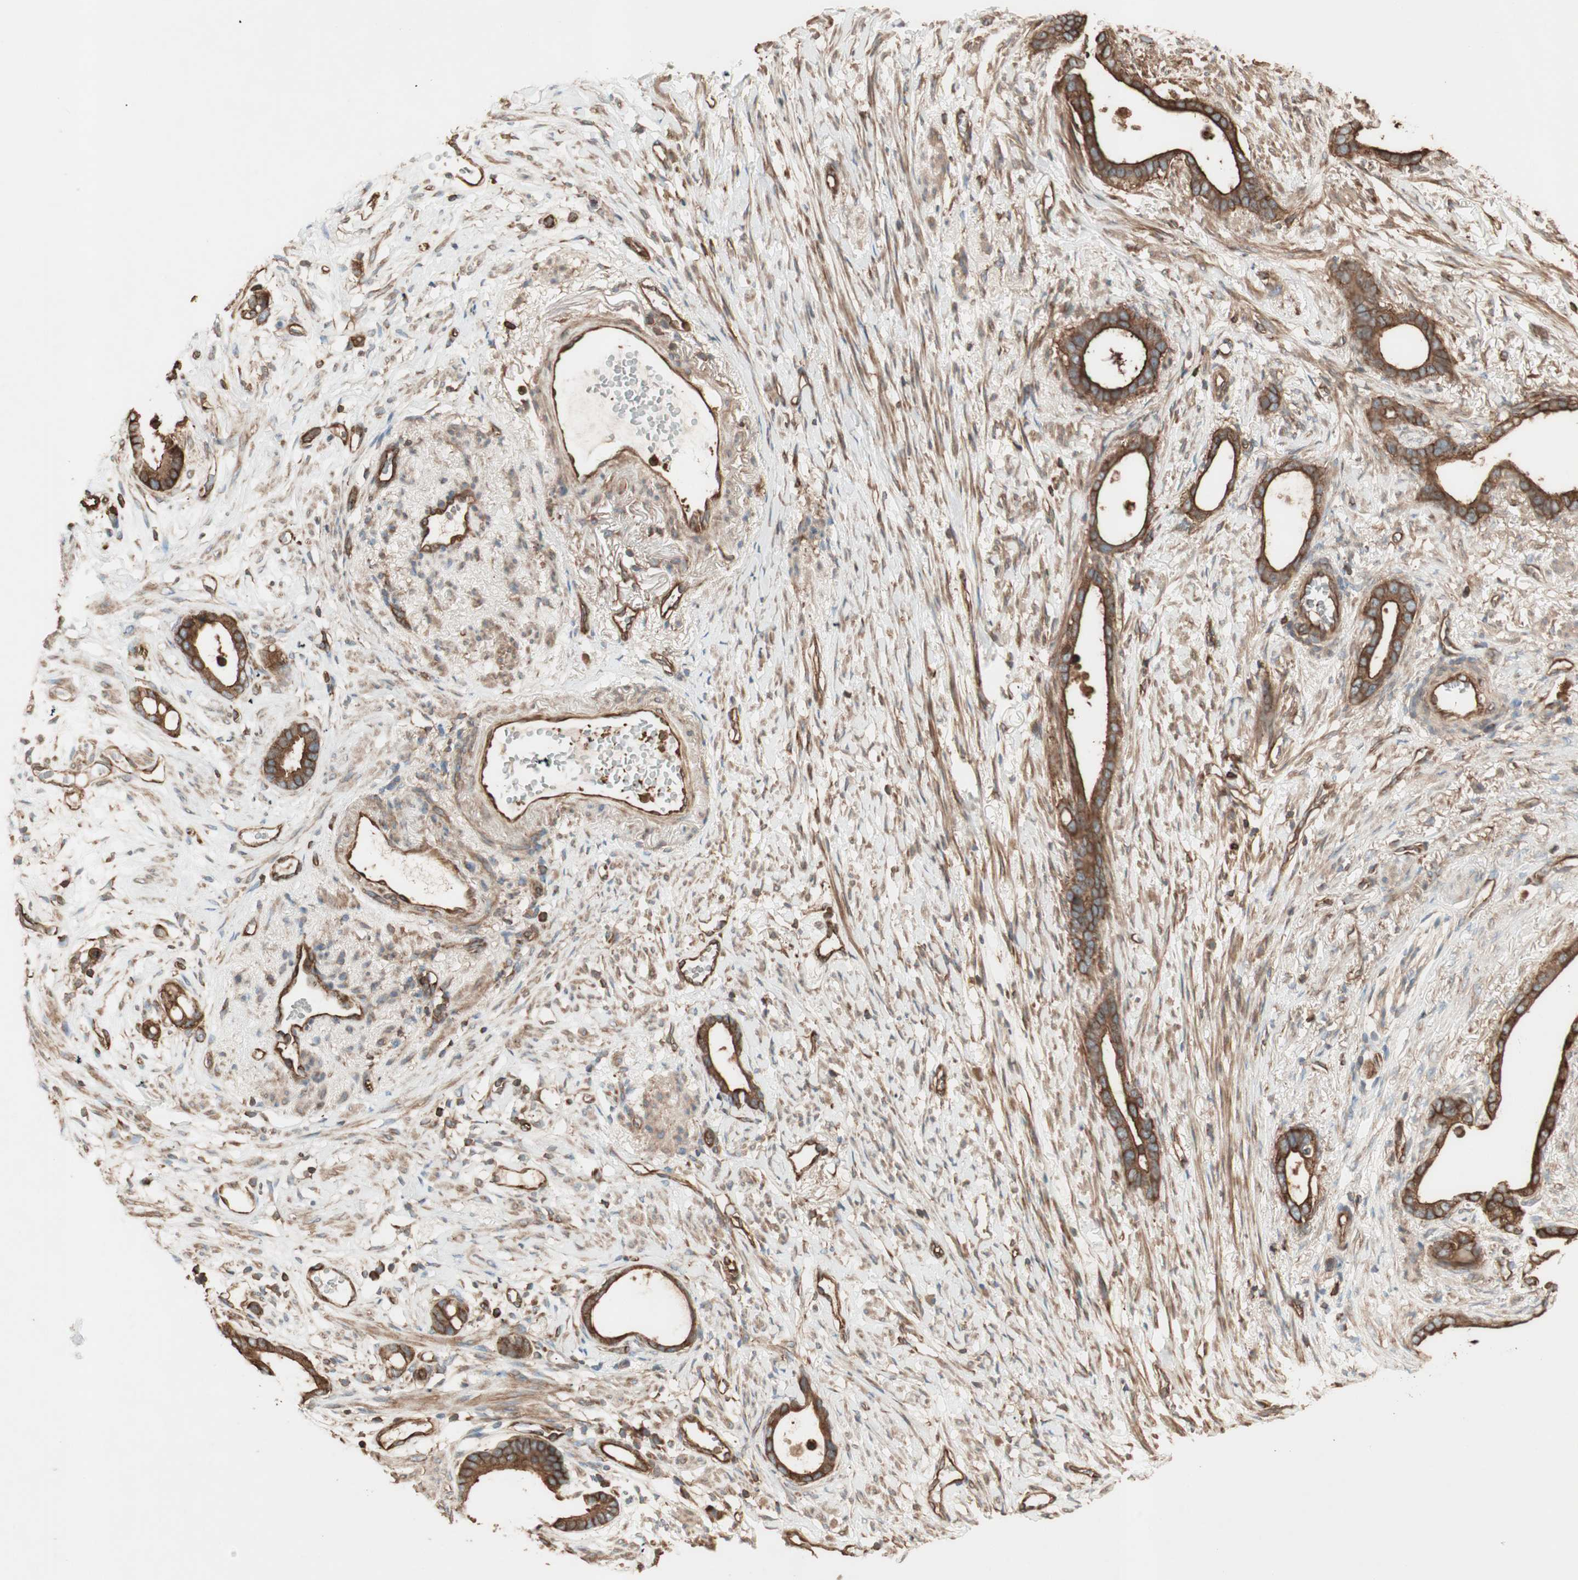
{"staining": {"intensity": "strong", "quantity": ">75%", "location": "cytoplasmic/membranous"}, "tissue": "stomach cancer", "cell_type": "Tumor cells", "image_type": "cancer", "snomed": [{"axis": "morphology", "description": "Adenocarcinoma, NOS"}, {"axis": "topography", "description": "Stomach"}], "caption": "Protein expression analysis of stomach cancer demonstrates strong cytoplasmic/membranous positivity in about >75% of tumor cells. The protein of interest is stained brown, and the nuclei are stained in blue (DAB IHC with brightfield microscopy, high magnification).", "gene": "TCP11L1", "patient": {"sex": "female", "age": 75}}